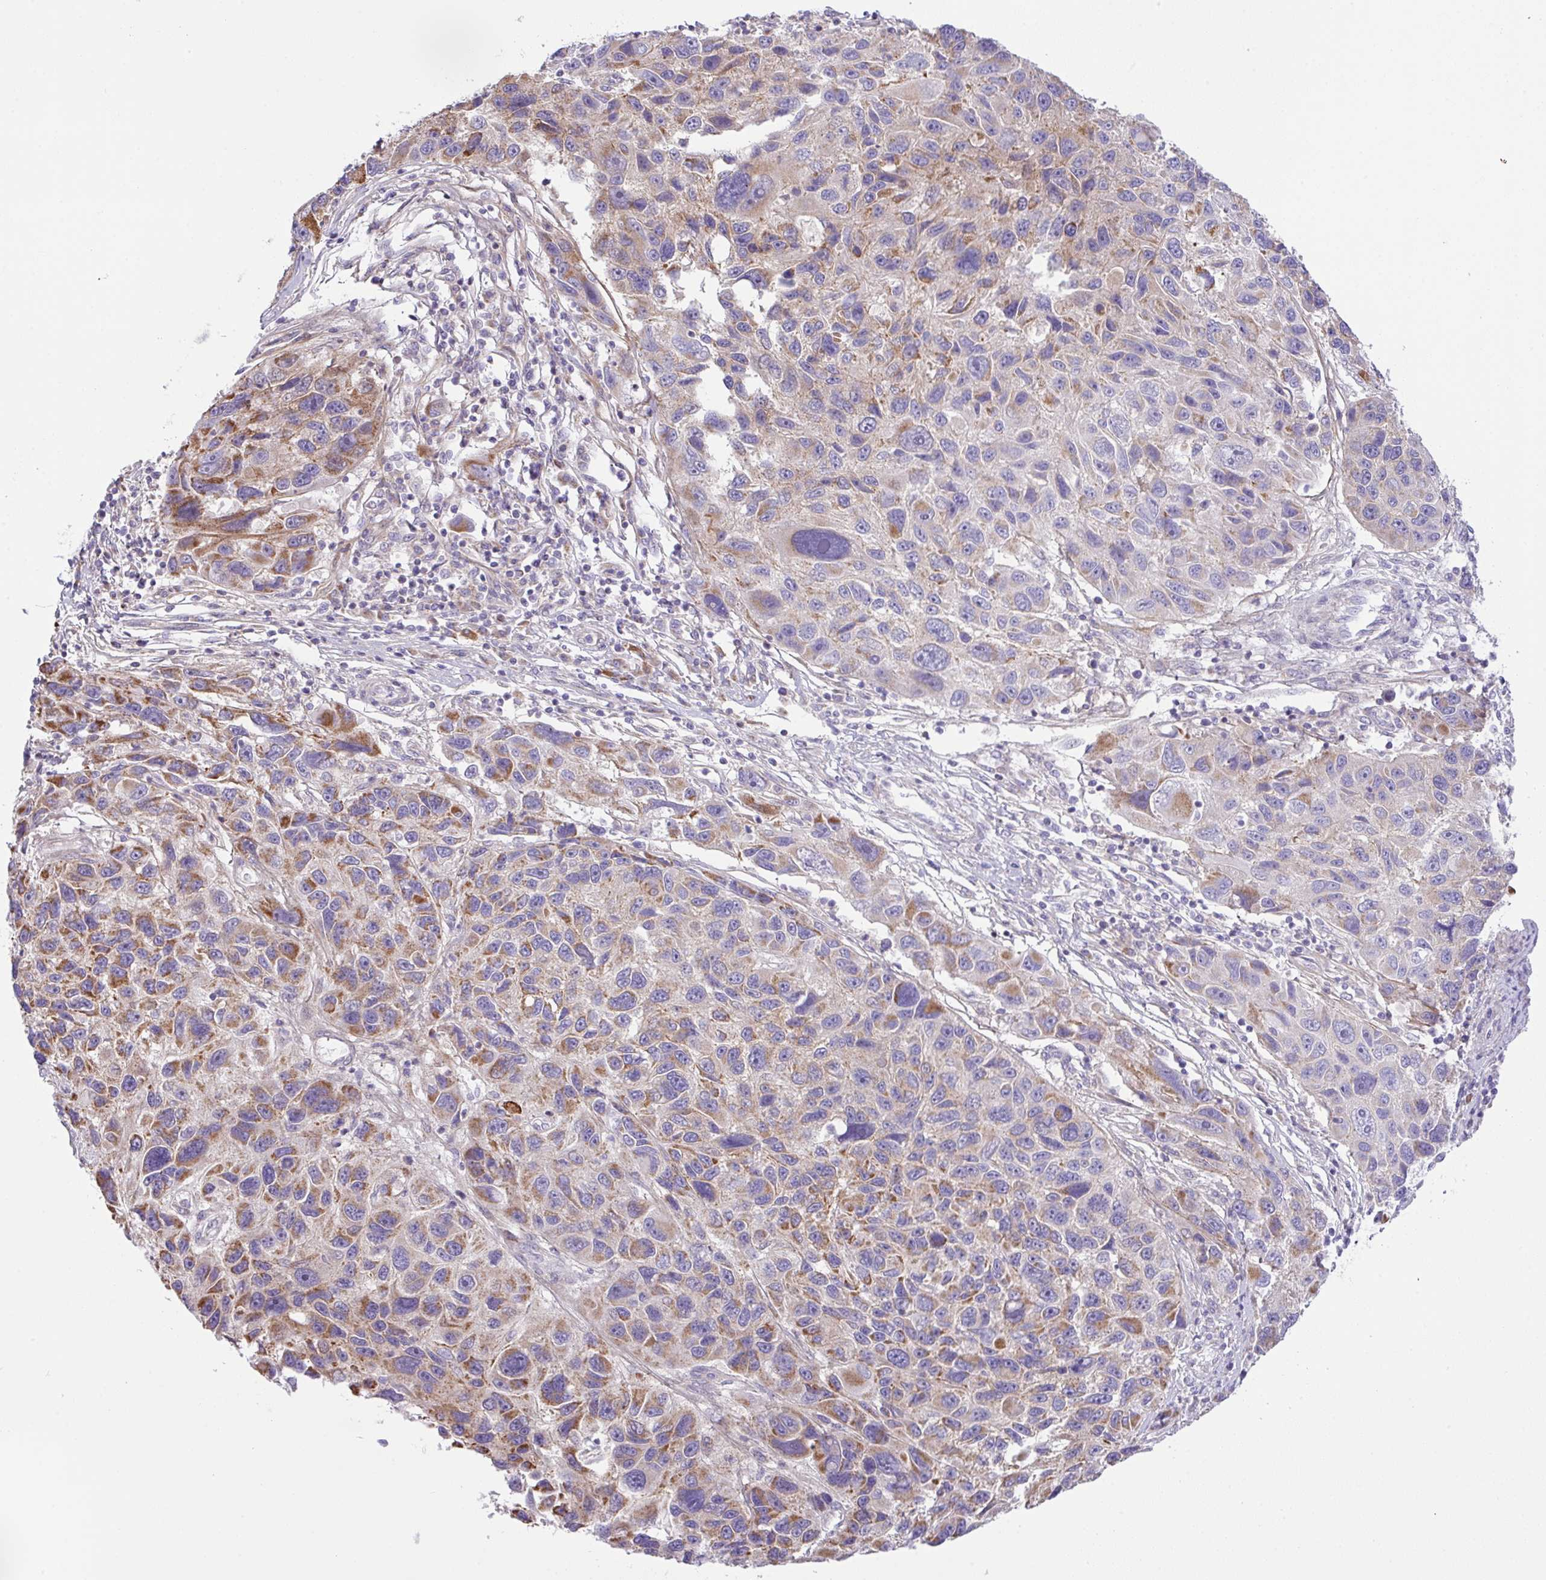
{"staining": {"intensity": "moderate", "quantity": "25%-75%", "location": "cytoplasmic/membranous"}, "tissue": "melanoma", "cell_type": "Tumor cells", "image_type": "cancer", "snomed": [{"axis": "morphology", "description": "Malignant melanoma, NOS"}, {"axis": "topography", "description": "Skin"}], "caption": "The histopathology image demonstrates staining of malignant melanoma, revealing moderate cytoplasmic/membranous protein staining (brown color) within tumor cells.", "gene": "CHDH", "patient": {"sex": "male", "age": 53}}